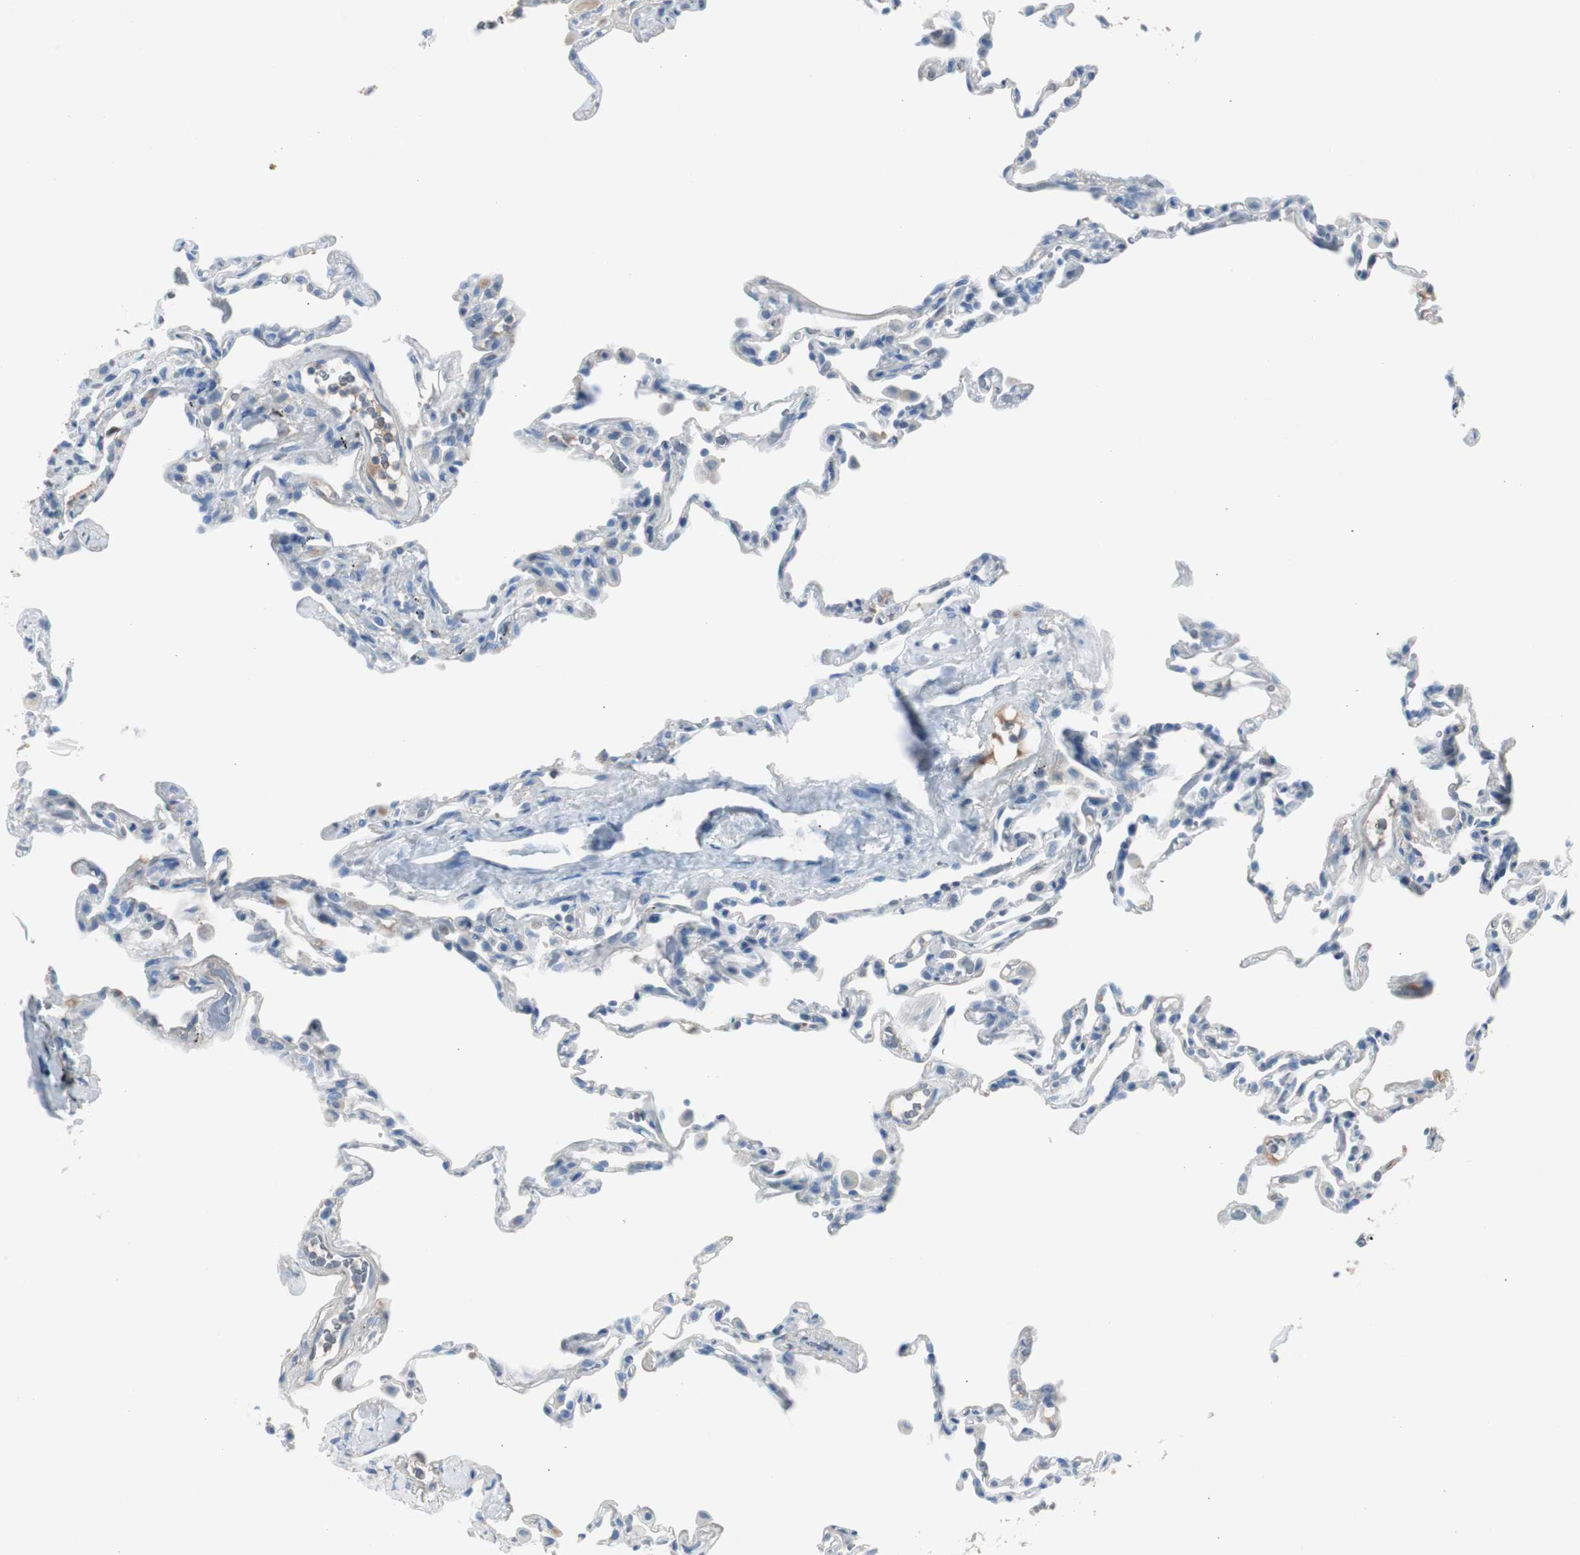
{"staining": {"intensity": "negative", "quantity": "none", "location": "none"}, "tissue": "lung", "cell_type": "Alveolar cells", "image_type": "normal", "snomed": [{"axis": "morphology", "description": "Normal tissue, NOS"}, {"axis": "topography", "description": "Lung"}], "caption": "Alveolar cells are negative for protein expression in normal human lung. Brightfield microscopy of immunohistochemistry (IHC) stained with DAB (brown) and hematoxylin (blue), captured at high magnification.", "gene": "SERPINF1", "patient": {"sex": "male", "age": 59}}